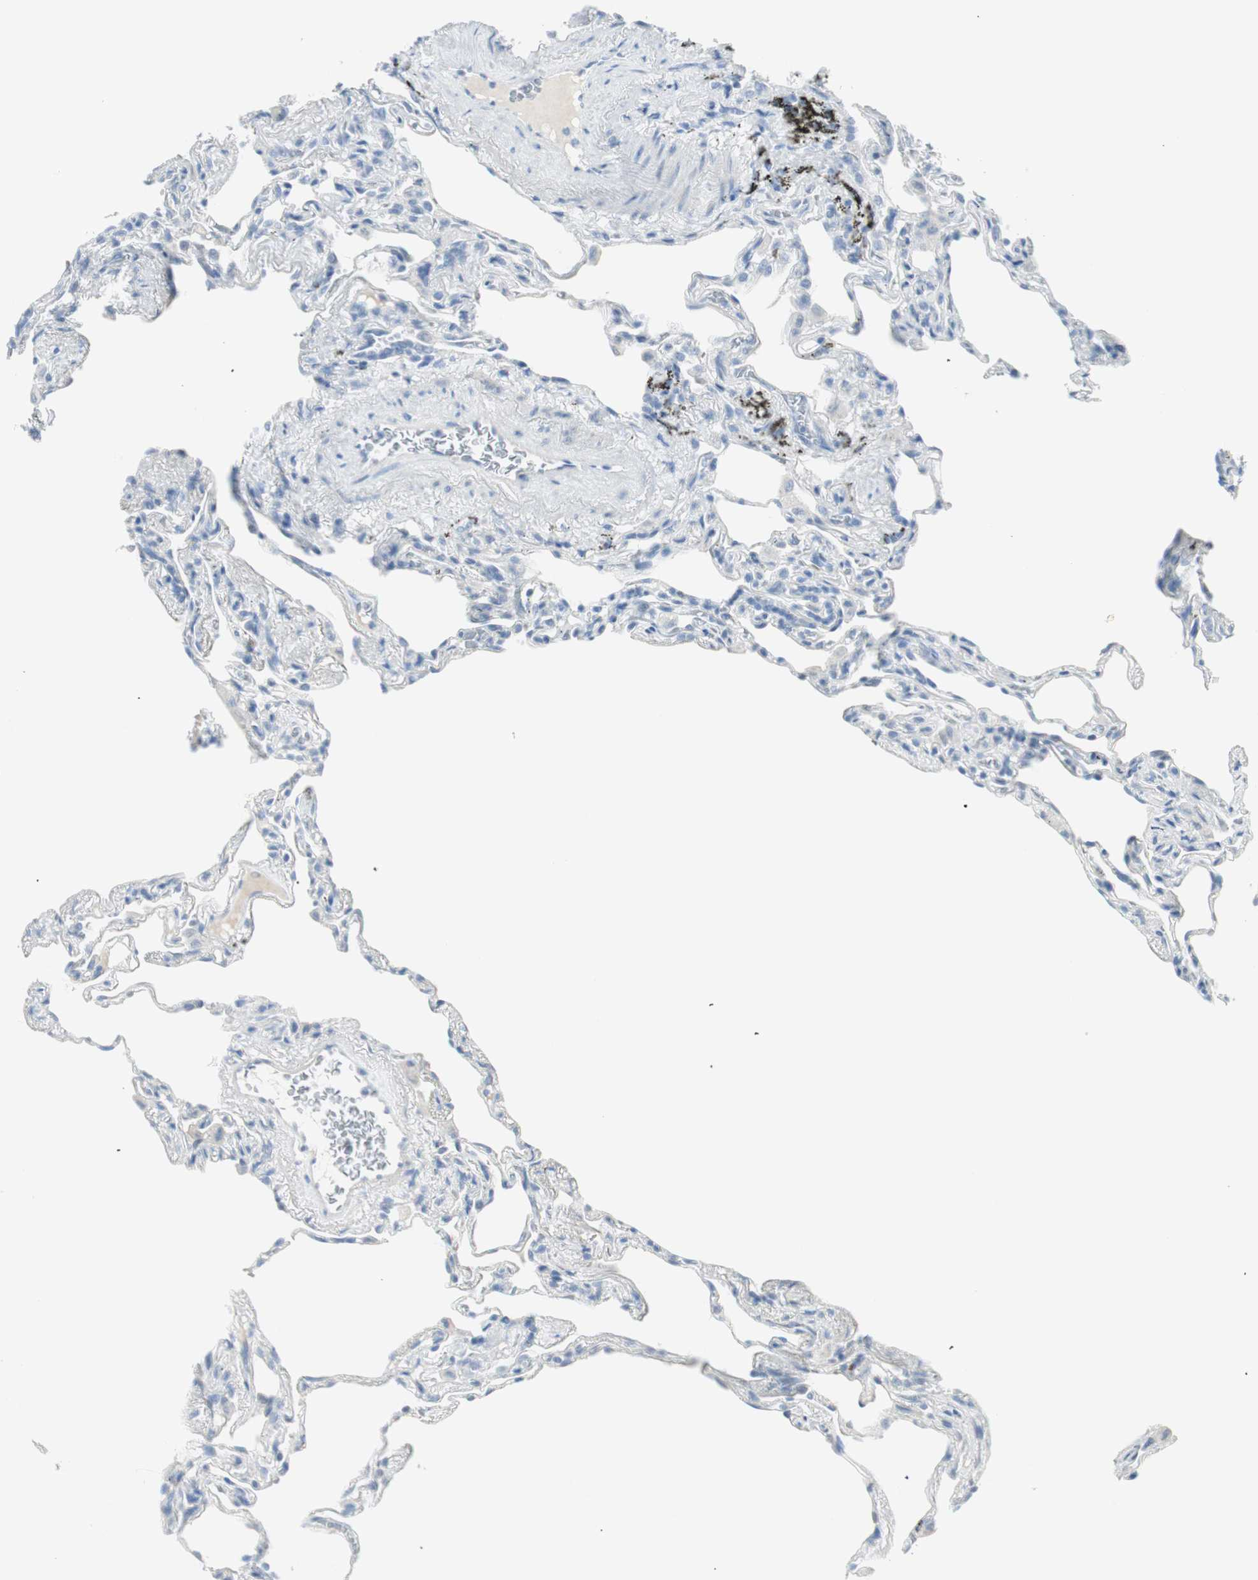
{"staining": {"intensity": "negative", "quantity": "none", "location": "none"}, "tissue": "lung", "cell_type": "Alveolar cells", "image_type": "normal", "snomed": [{"axis": "morphology", "description": "Normal tissue, NOS"}, {"axis": "morphology", "description": "Inflammation, NOS"}, {"axis": "topography", "description": "Lung"}], "caption": "Protein analysis of benign lung shows no significant expression in alveolar cells.", "gene": "MLLT10", "patient": {"sex": "male", "age": 69}}